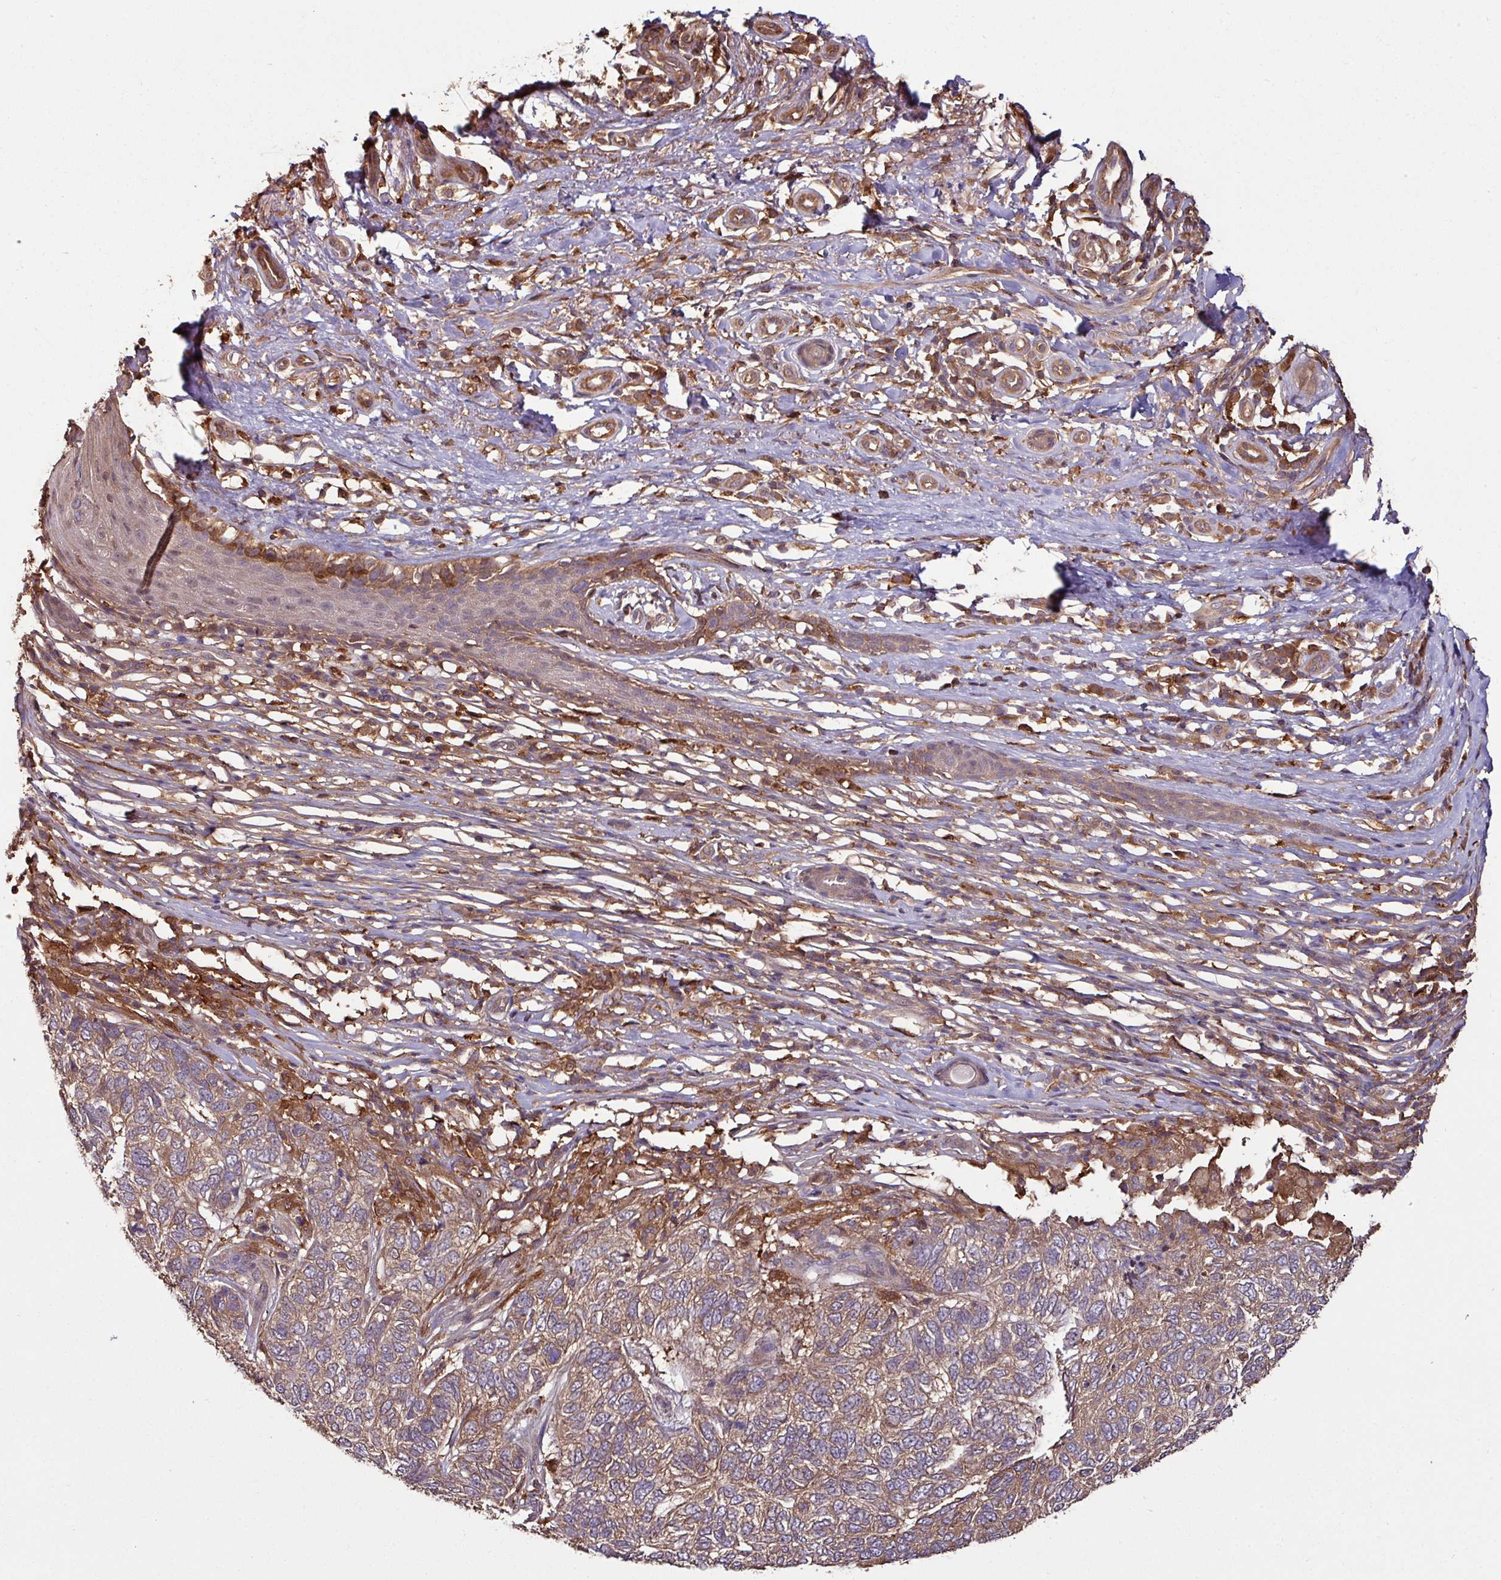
{"staining": {"intensity": "moderate", "quantity": ">75%", "location": "cytoplasmic/membranous"}, "tissue": "skin cancer", "cell_type": "Tumor cells", "image_type": "cancer", "snomed": [{"axis": "morphology", "description": "Basal cell carcinoma"}, {"axis": "topography", "description": "Skin"}], "caption": "A brown stain highlights moderate cytoplasmic/membranous positivity of a protein in human skin cancer tumor cells.", "gene": "GNPDA1", "patient": {"sex": "female", "age": 65}}